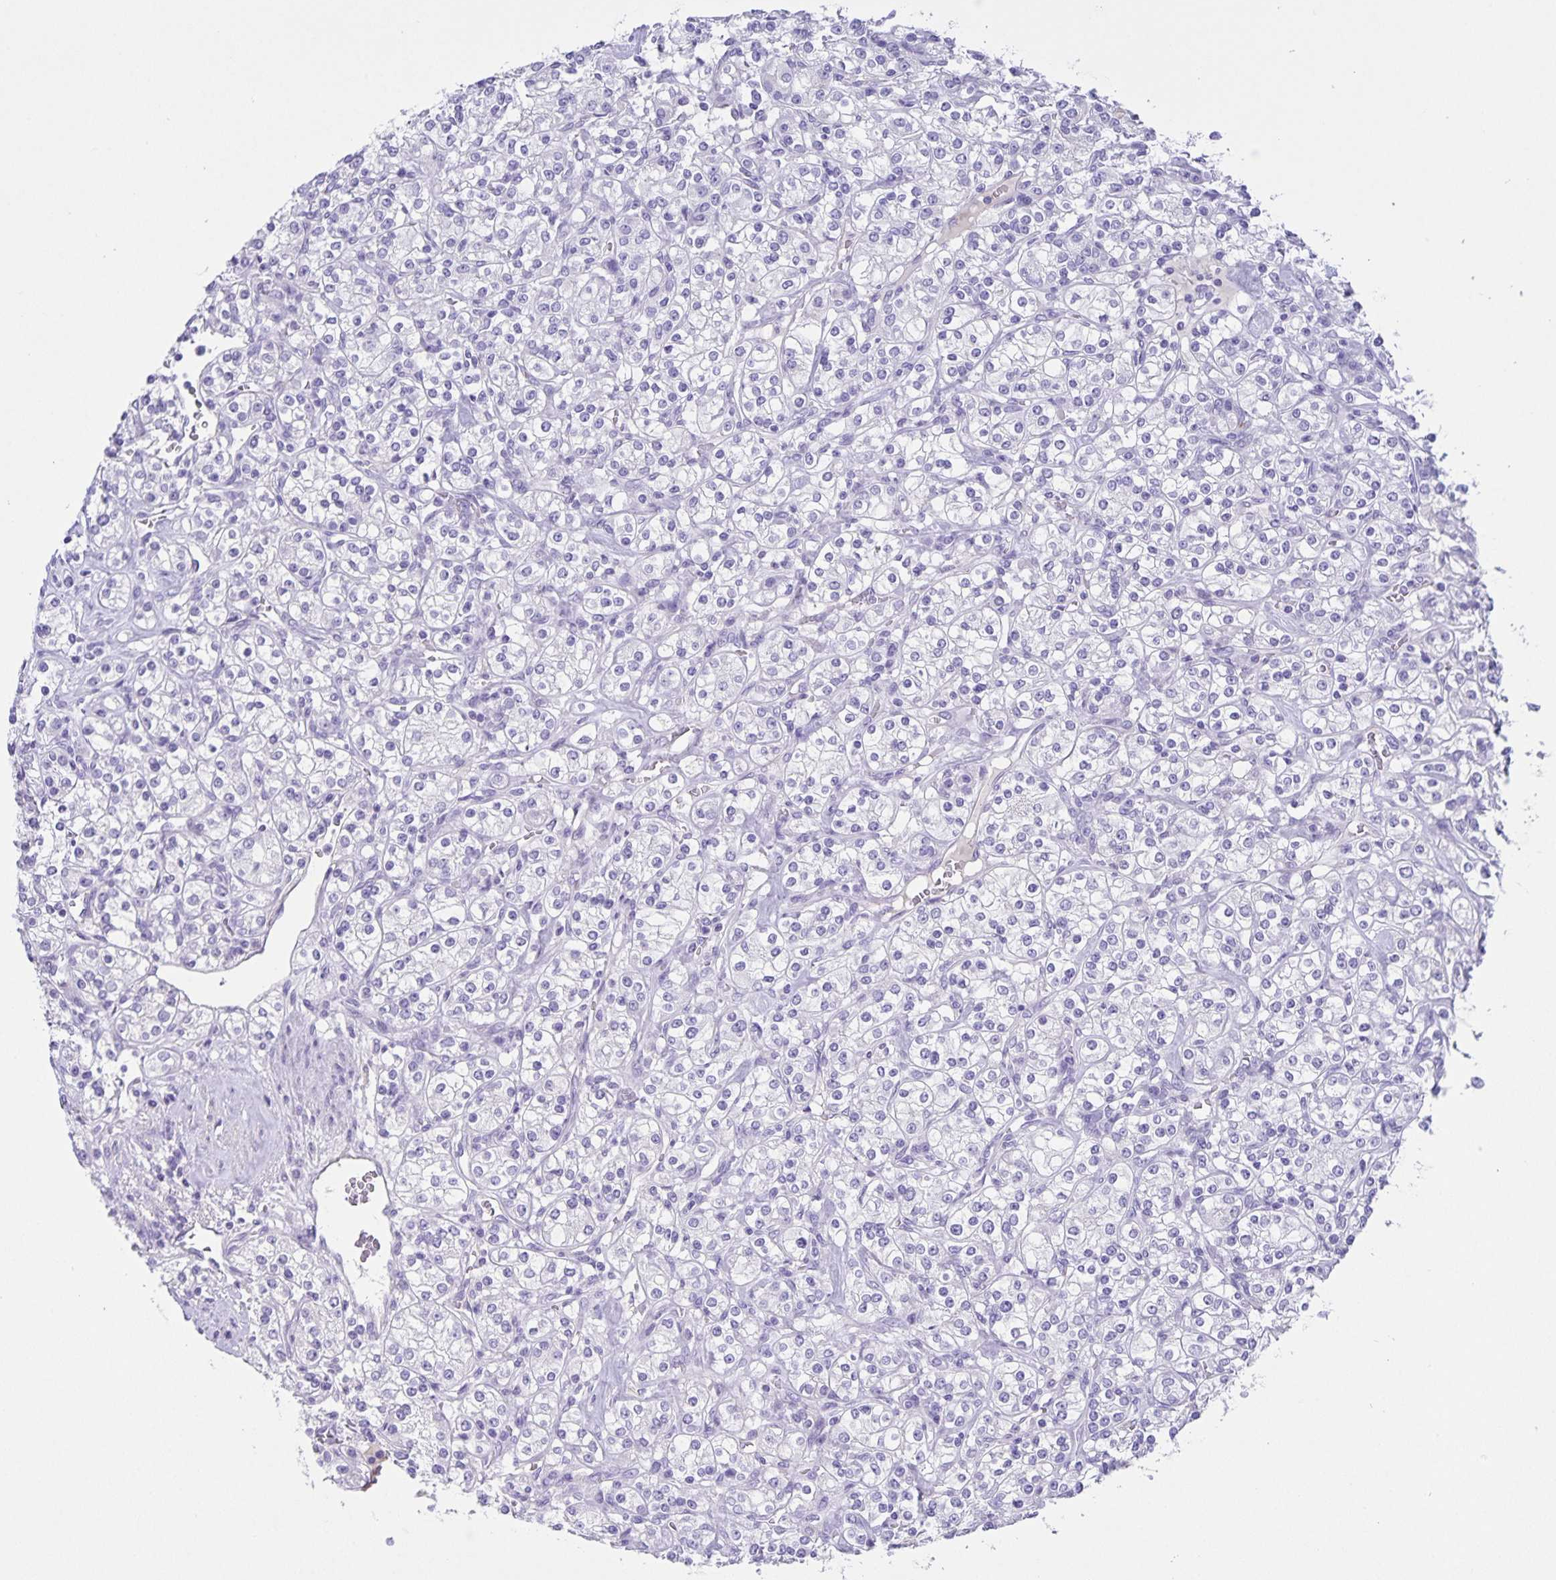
{"staining": {"intensity": "negative", "quantity": "none", "location": "none"}, "tissue": "renal cancer", "cell_type": "Tumor cells", "image_type": "cancer", "snomed": [{"axis": "morphology", "description": "Adenocarcinoma, NOS"}, {"axis": "topography", "description": "Kidney"}], "caption": "This is an IHC histopathology image of adenocarcinoma (renal). There is no staining in tumor cells.", "gene": "UBQLN3", "patient": {"sex": "male", "age": 77}}